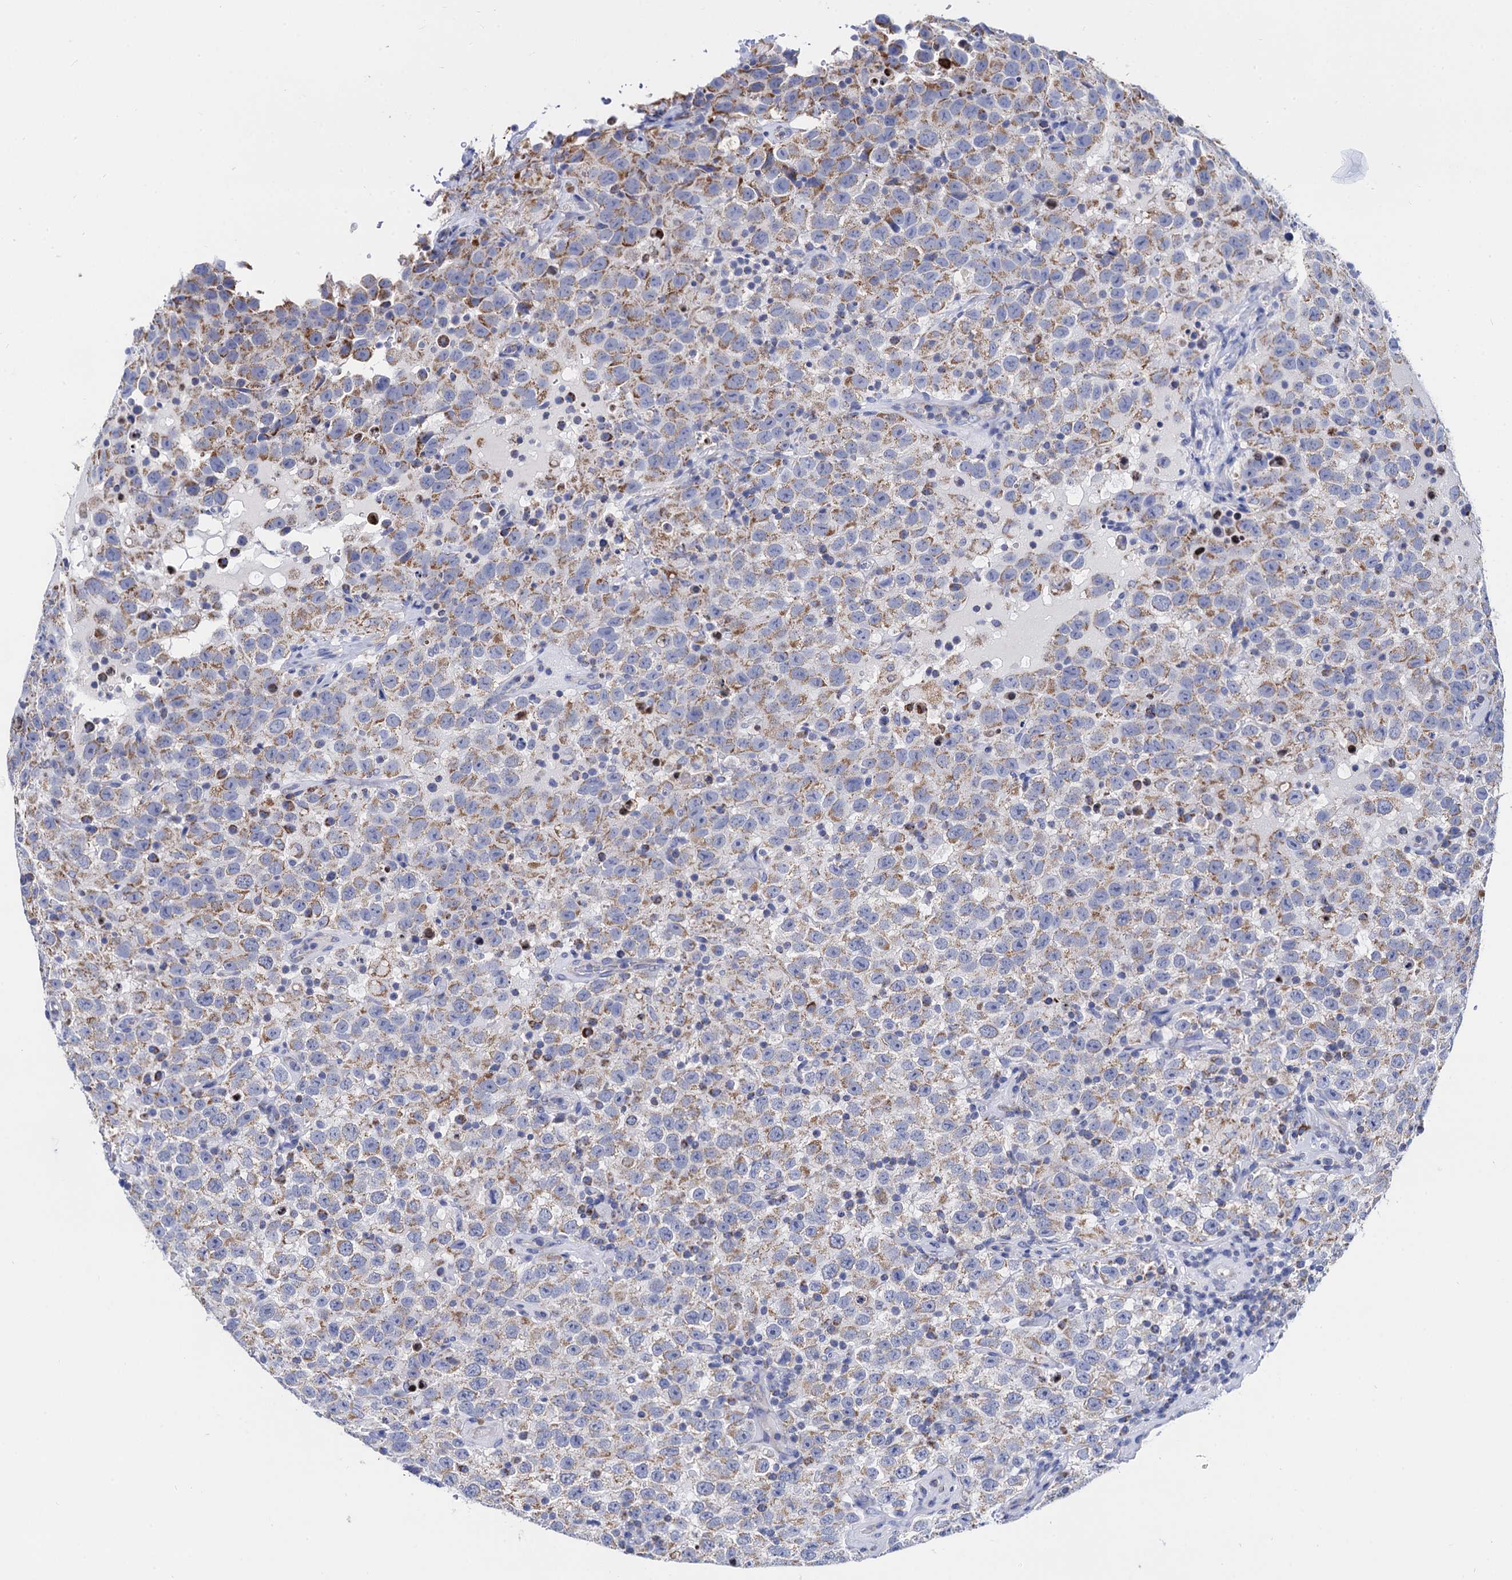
{"staining": {"intensity": "moderate", "quantity": "25%-75%", "location": "cytoplasmic/membranous"}, "tissue": "testis cancer", "cell_type": "Tumor cells", "image_type": "cancer", "snomed": [{"axis": "morphology", "description": "Seminoma, NOS"}, {"axis": "topography", "description": "Testis"}], "caption": "The photomicrograph displays immunohistochemical staining of testis seminoma. There is moderate cytoplasmic/membranous staining is present in about 25%-75% of tumor cells.", "gene": "ACADSB", "patient": {"sex": "male", "age": 41}}